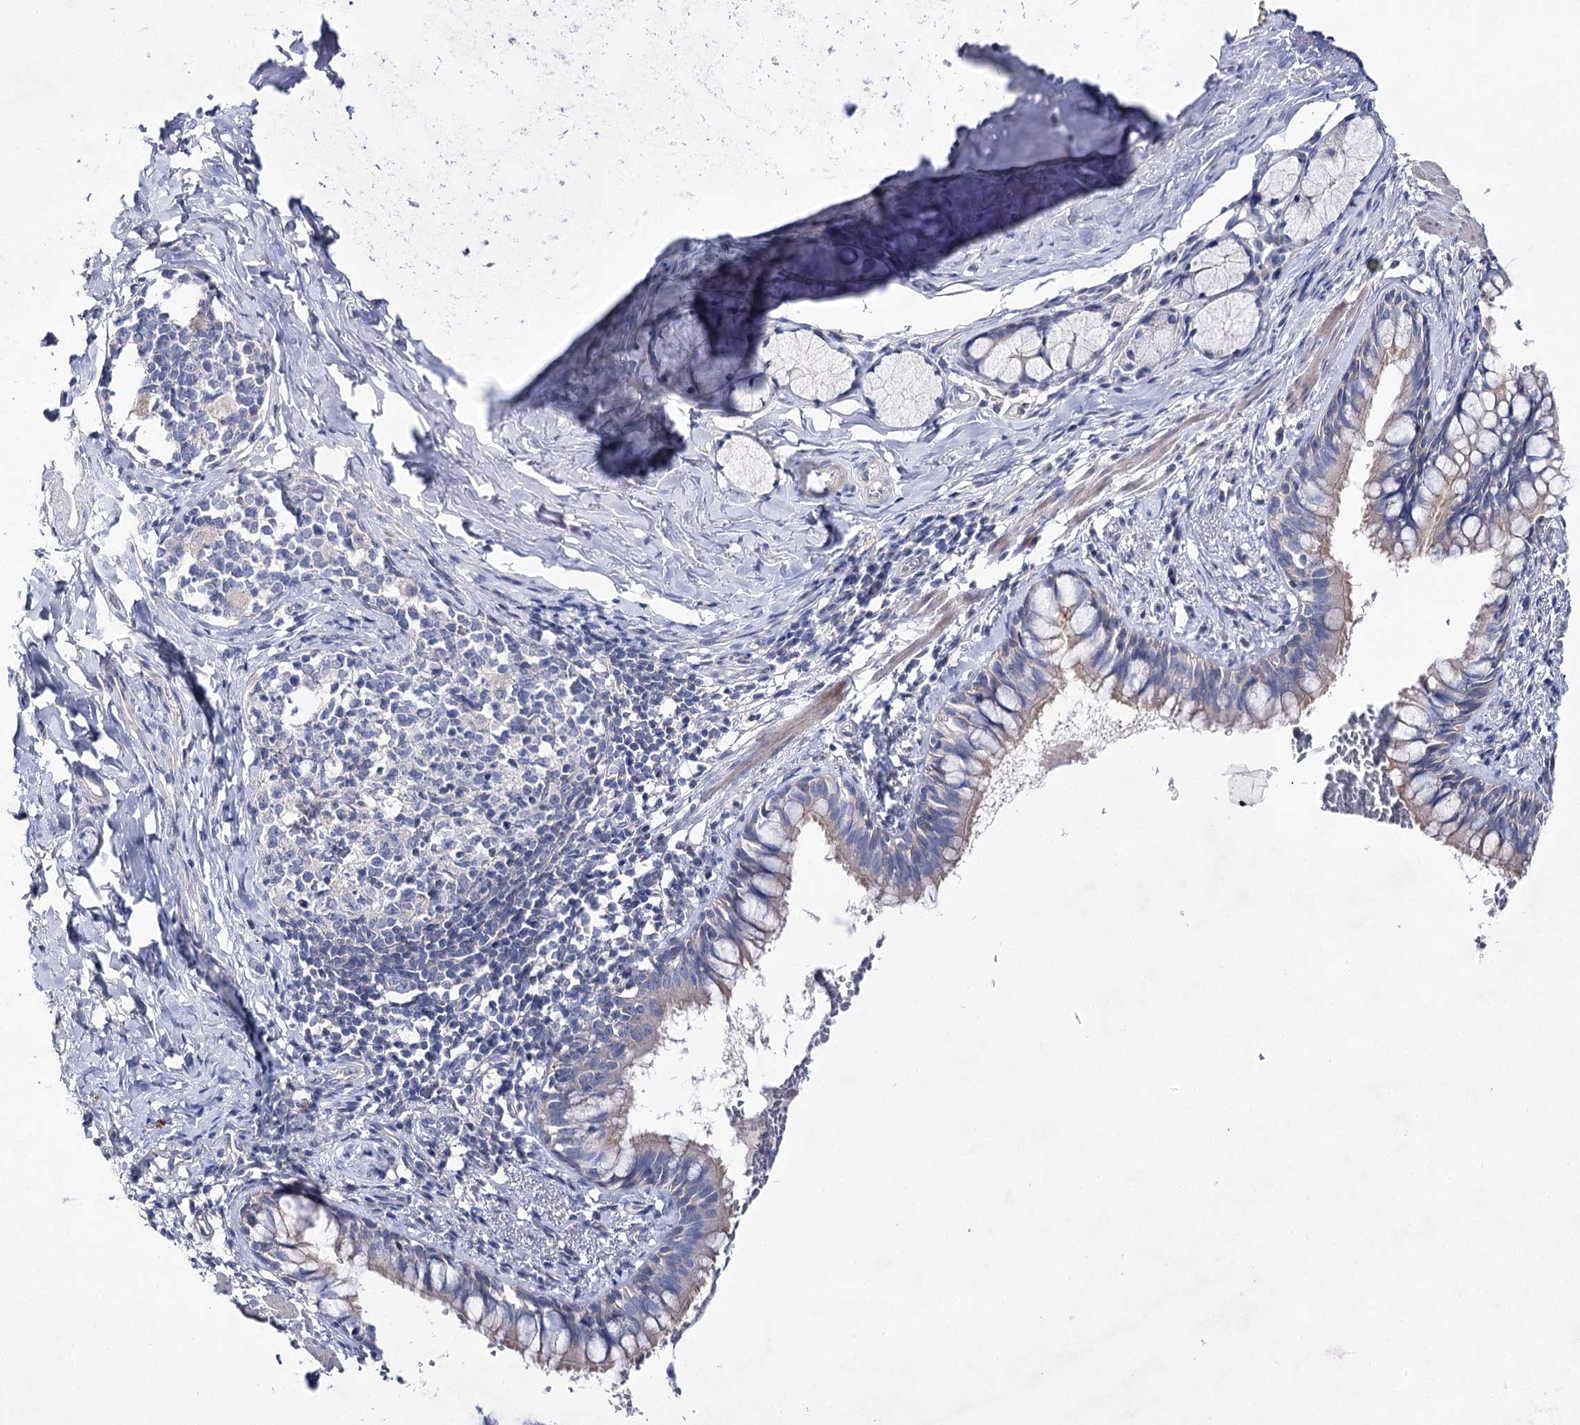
{"staining": {"intensity": "weak", "quantity": "25%-75%", "location": "cytoplasmic/membranous"}, "tissue": "bronchus", "cell_type": "Respiratory epithelial cells", "image_type": "normal", "snomed": [{"axis": "morphology", "description": "Normal tissue, NOS"}, {"axis": "topography", "description": "Cartilage tissue"}, {"axis": "topography", "description": "Bronchus"}], "caption": "The photomicrograph displays staining of normal bronchus, revealing weak cytoplasmic/membranous protein positivity (brown color) within respiratory epithelial cells. (DAB (3,3'-diaminobenzidine) = brown stain, brightfield microscopy at high magnification).", "gene": "LRRC14B", "patient": {"sex": "female", "age": 36}}